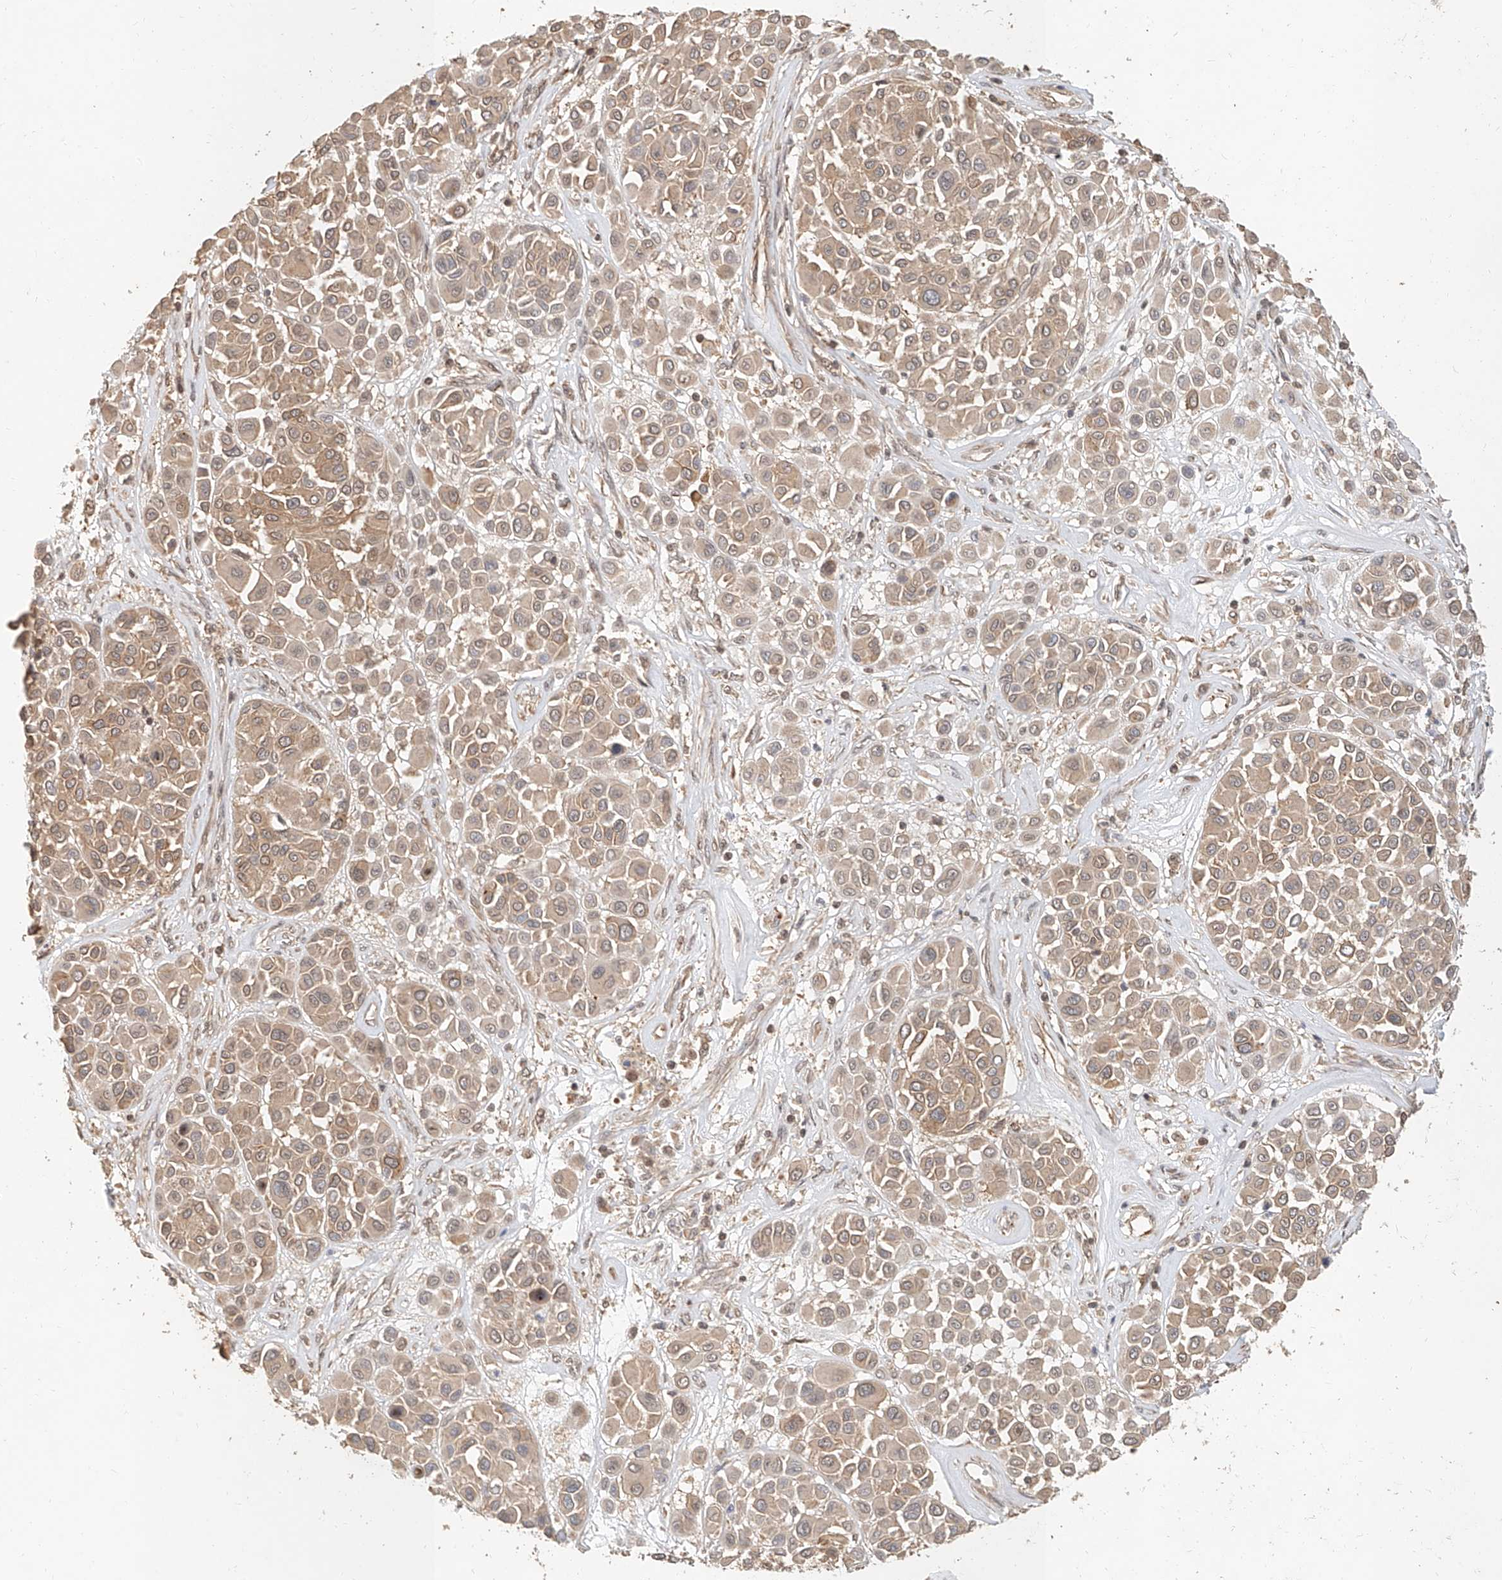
{"staining": {"intensity": "weak", "quantity": ">75%", "location": "cytoplasmic/membranous"}, "tissue": "melanoma", "cell_type": "Tumor cells", "image_type": "cancer", "snomed": [{"axis": "morphology", "description": "Malignant melanoma, Metastatic site"}, {"axis": "topography", "description": "Soft tissue"}], "caption": "Immunohistochemistry of human melanoma shows low levels of weak cytoplasmic/membranous expression in approximately >75% of tumor cells.", "gene": "NAP1L1", "patient": {"sex": "male", "age": 41}}